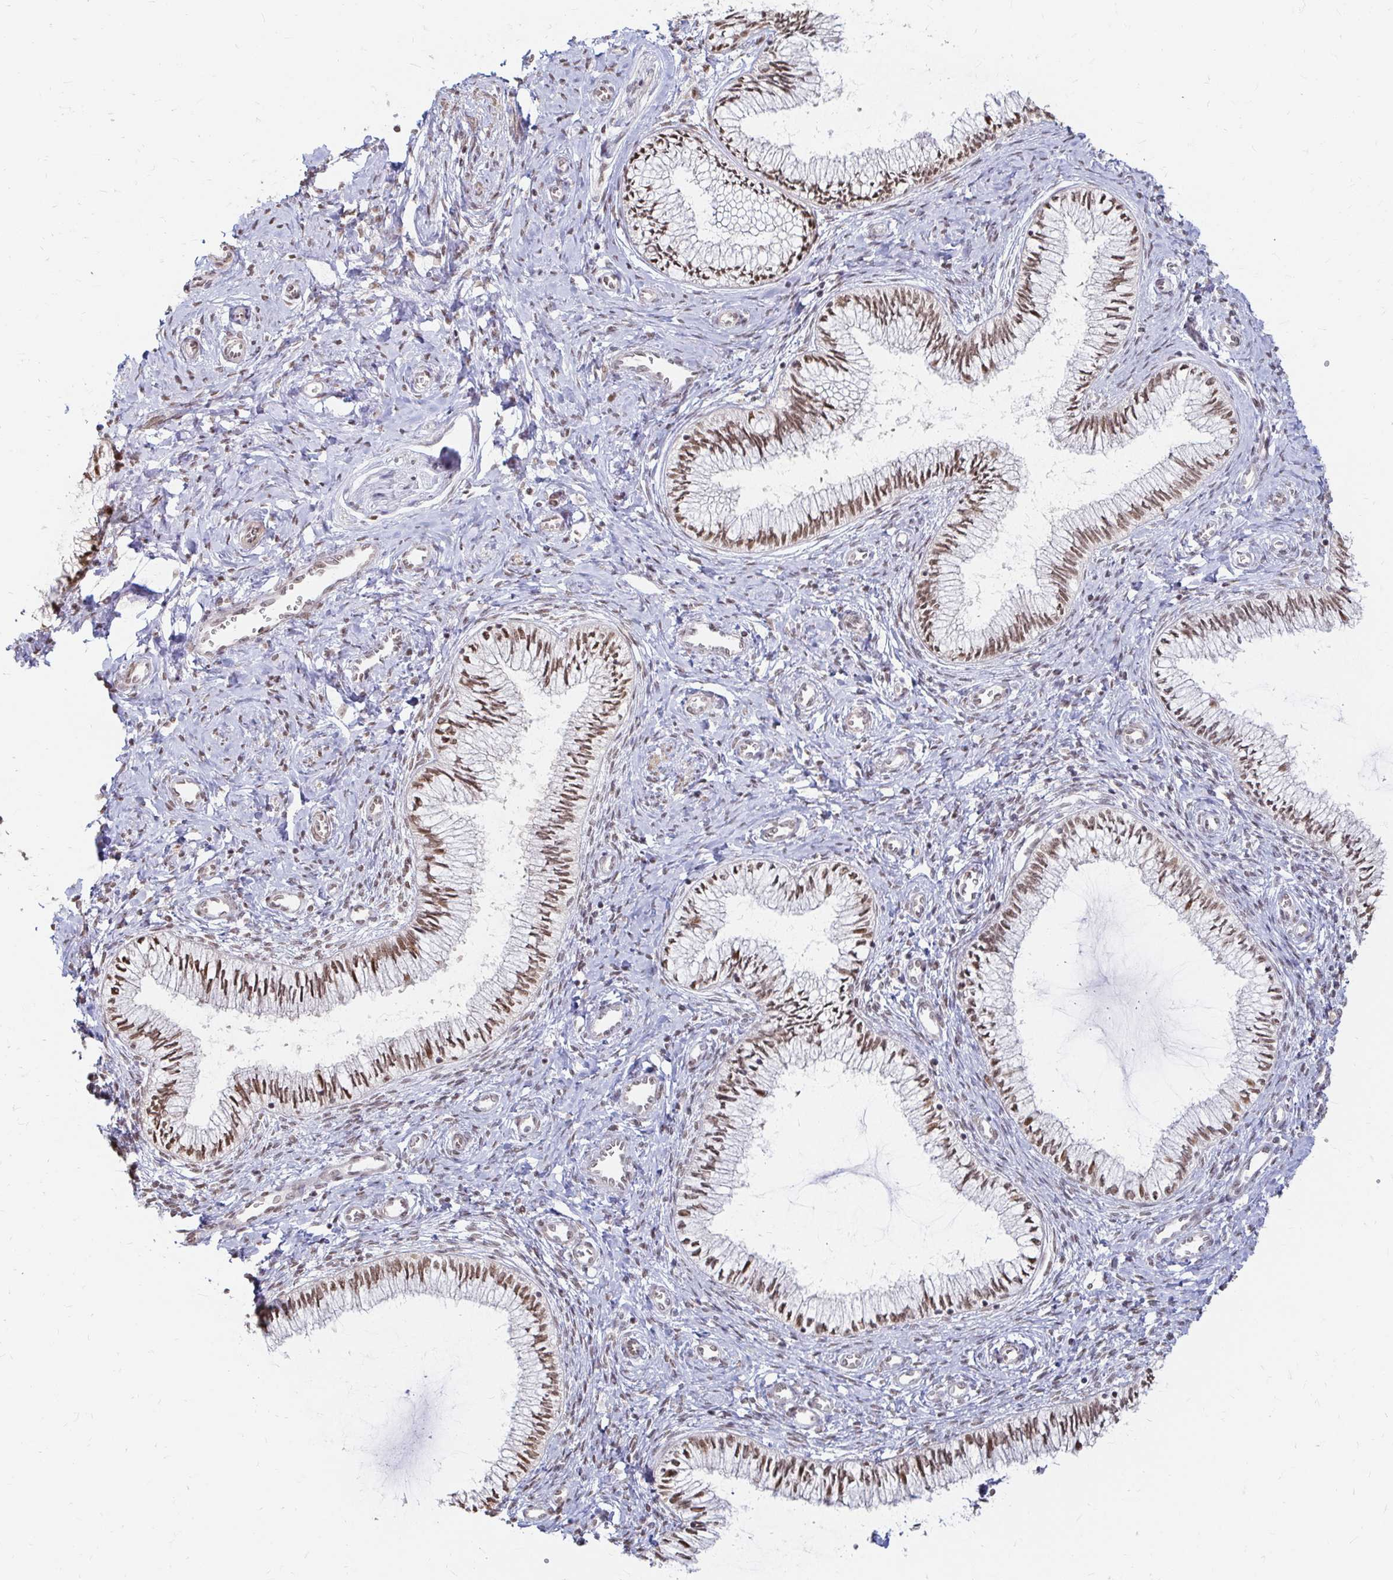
{"staining": {"intensity": "moderate", "quantity": ">75%", "location": "nuclear"}, "tissue": "cervix", "cell_type": "Glandular cells", "image_type": "normal", "snomed": [{"axis": "morphology", "description": "Normal tissue, NOS"}, {"axis": "topography", "description": "Cervix"}], "caption": "IHC staining of normal cervix, which shows medium levels of moderate nuclear expression in about >75% of glandular cells indicating moderate nuclear protein staining. The staining was performed using DAB (3,3'-diaminobenzidine) (brown) for protein detection and nuclei were counterstained in hematoxylin (blue).", "gene": "HNRNPU", "patient": {"sex": "female", "age": 24}}